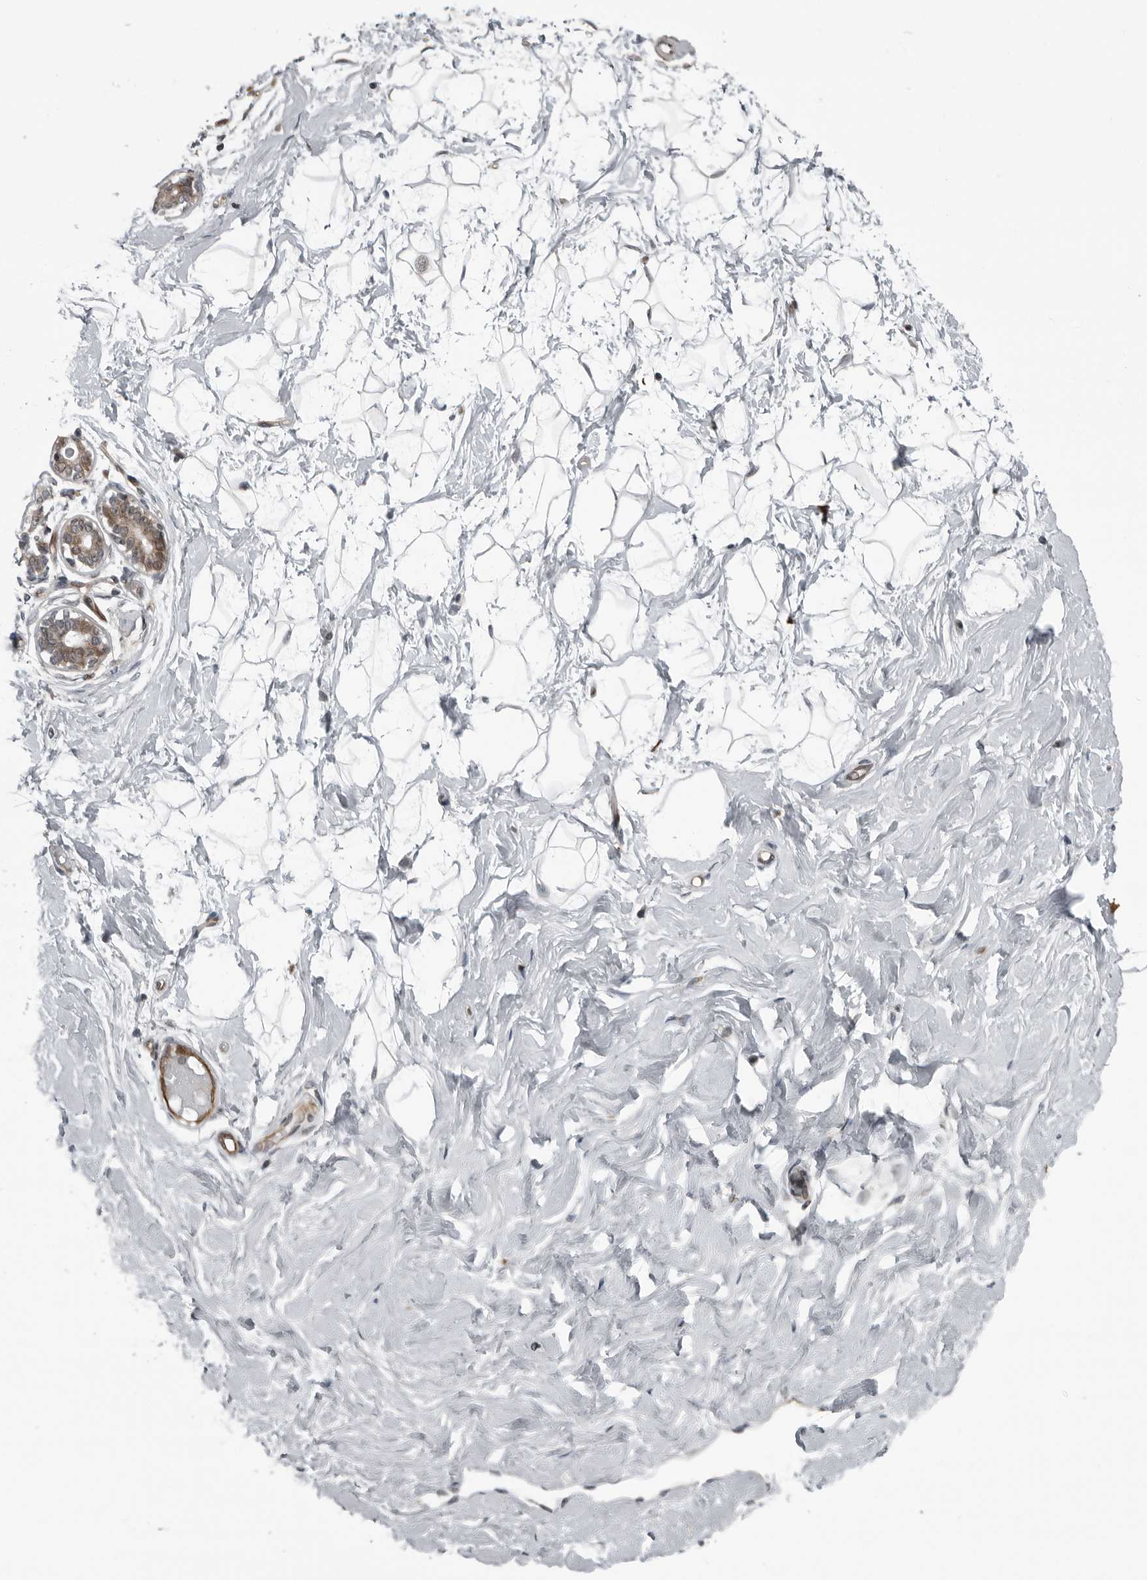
{"staining": {"intensity": "negative", "quantity": "none", "location": "none"}, "tissue": "breast", "cell_type": "Adipocytes", "image_type": "normal", "snomed": [{"axis": "morphology", "description": "Normal tissue, NOS"}, {"axis": "morphology", "description": "Adenoma, NOS"}, {"axis": "topography", "description": "Breast"}], "caption": "IHC of unremarkable breast demonstrates no expression in adipocytes.", "gene": "FAM102B", "patient": {"sex": "female", "age": 23}}